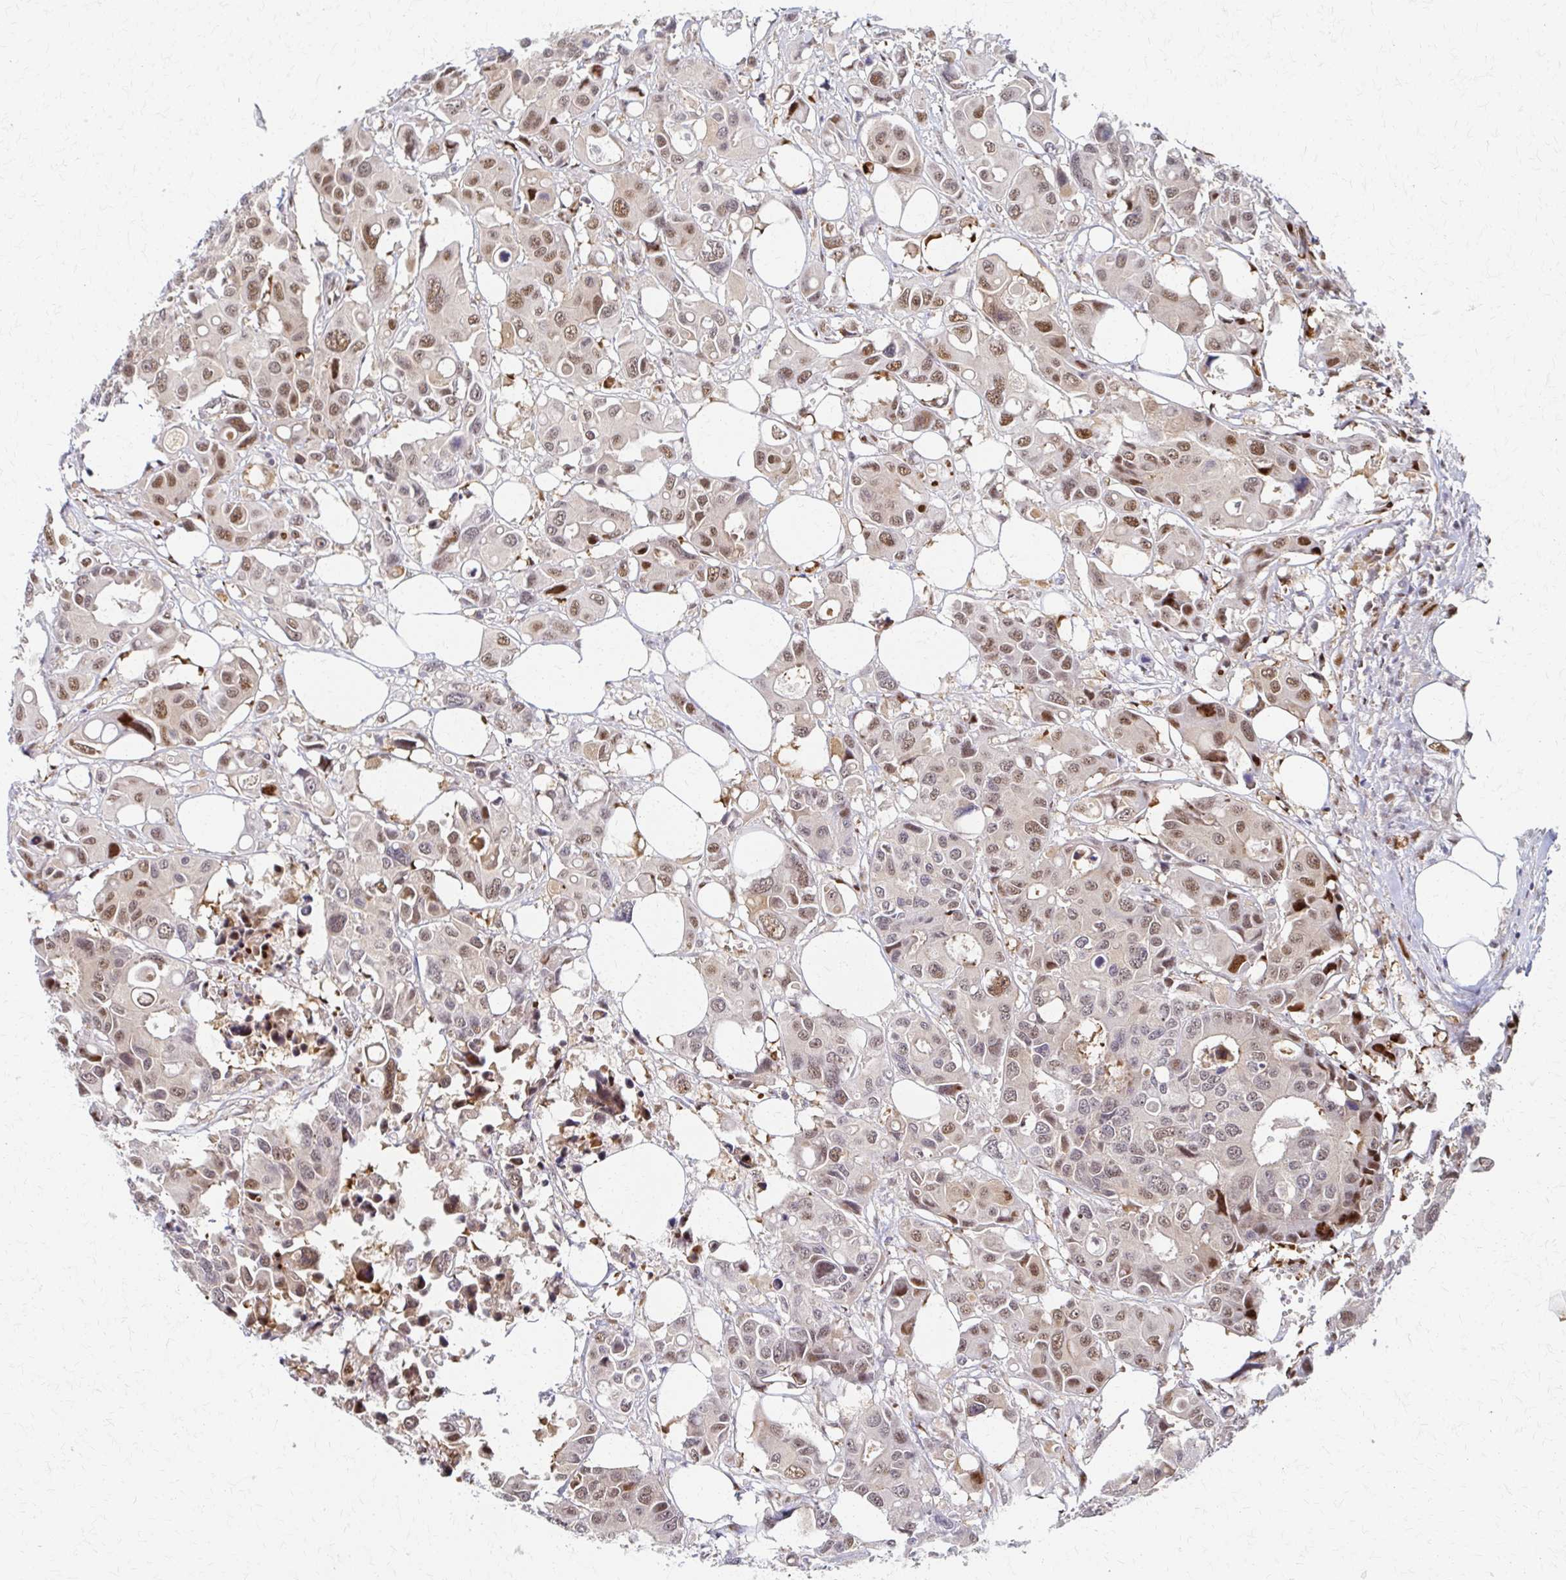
{"staining": {"intensity": "moderate", "quantity": ">75%", "location": "nuclear"}, "tissue": "colorectal cancer", "cell_type": "Tumor cells", "image_type": "cancer", "snomed": [{"axis": "morphology", "description": "Adenocarcinoma, NOS"}, {"axis": "topography", "description": "Colon"}], "caption": "Approximately >75% of tumor cells in colorectal cancer (adenocarcinoma) demonstrate moderate nuclear protein positivity as visualized by brown immunohistochemical staining.", "gene": "PSMD7", "patient": {"sex": "male", "age": 77}}